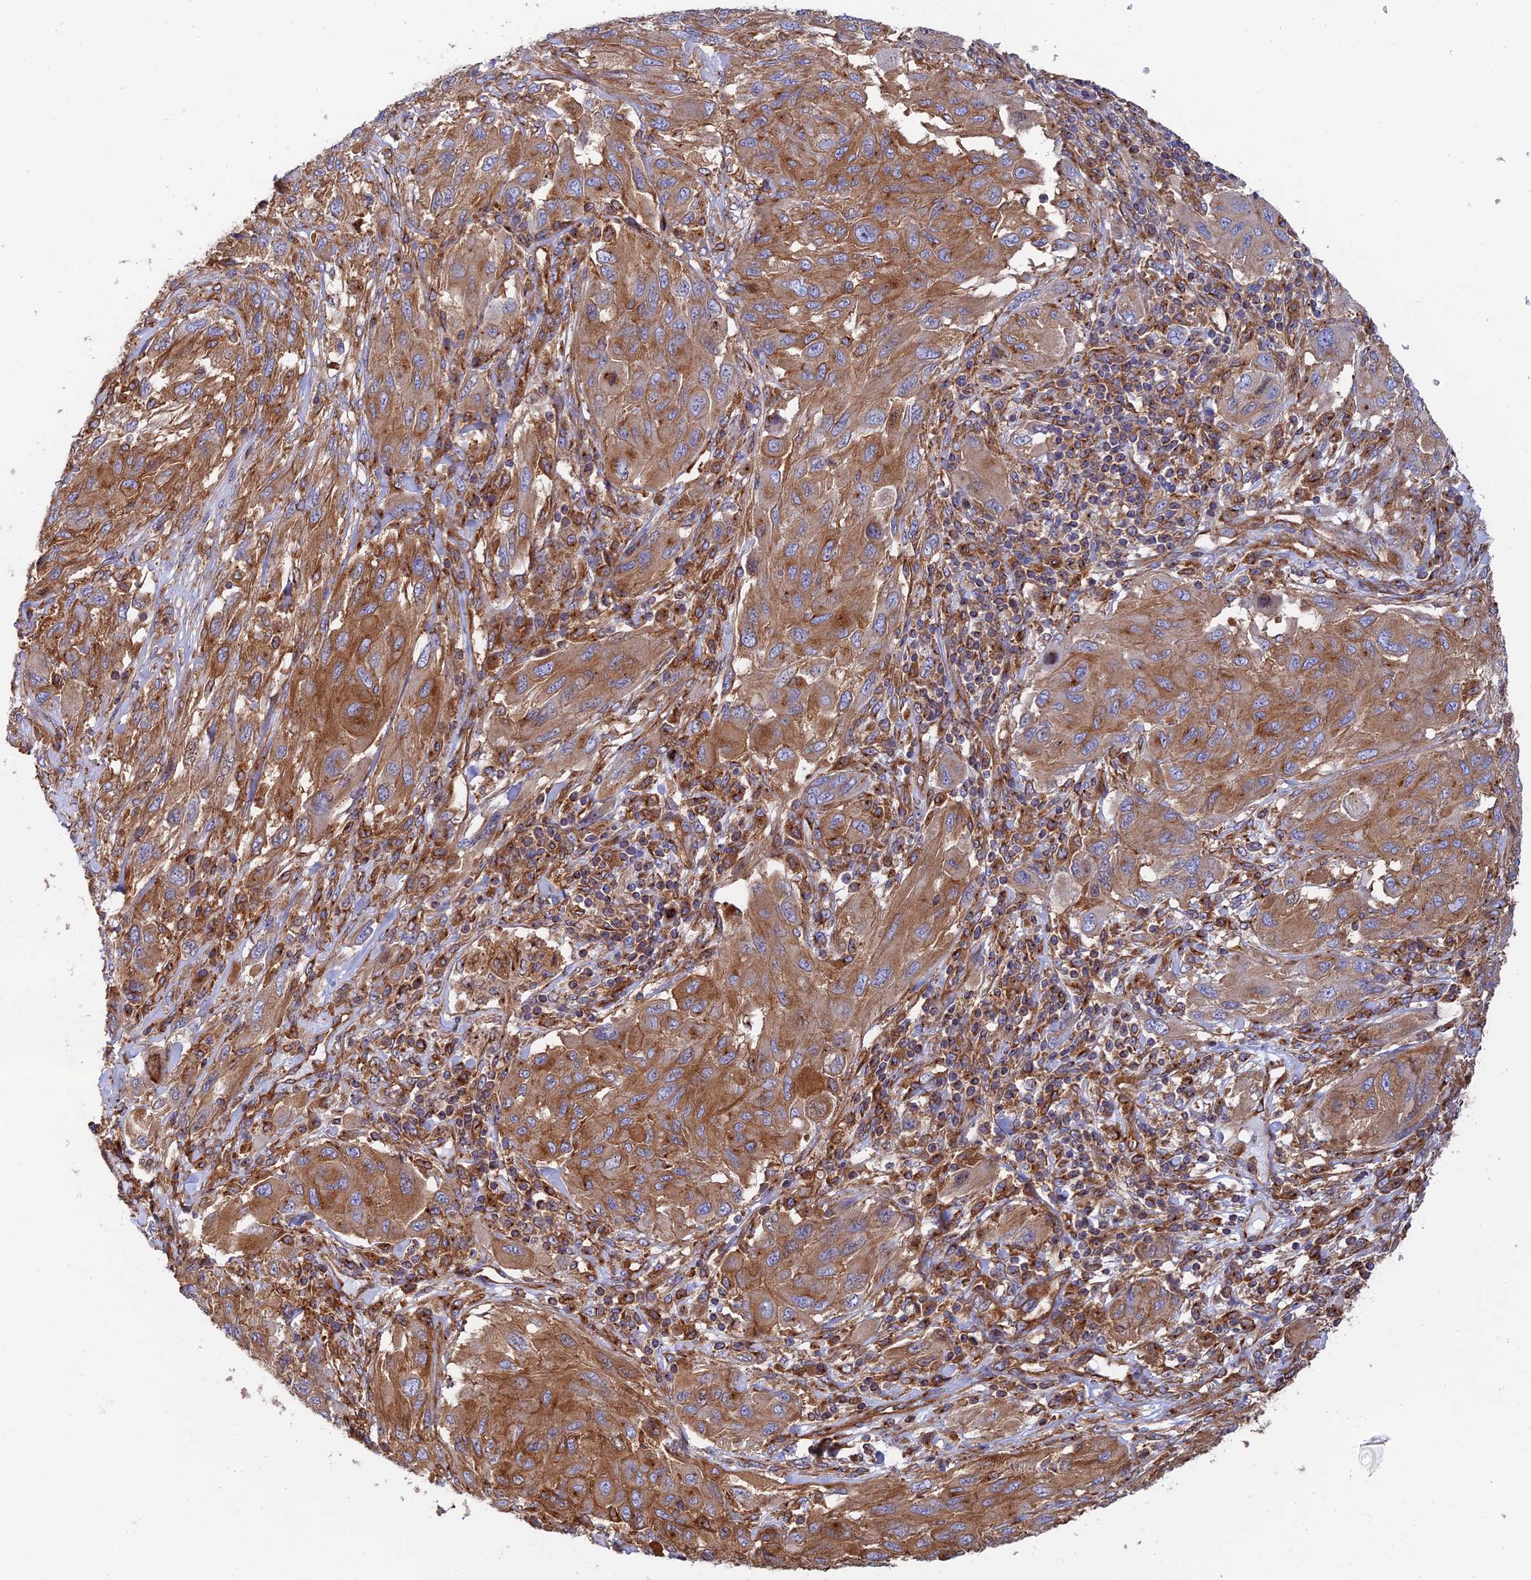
{"staining": {"intensity": "moderate", "quantity": ">75%", "location": "cytoplasmic/membranous"}, "tissue": "melanoma", "cell_type": "Tumor cells", "image_type": "cancer", "snomed": [{"axis": "morphology", "description": "Malignant melanoma, NOS"}, {"axis": "topography", "description": "Skin"}], "caption": "A brown stain shows moderate cytoplasmic/membranous positivity of a protein in human malignant melanoma tumor cells.", "gene": "DCTN2", "patient": {"sex": "female", "age": 91}}